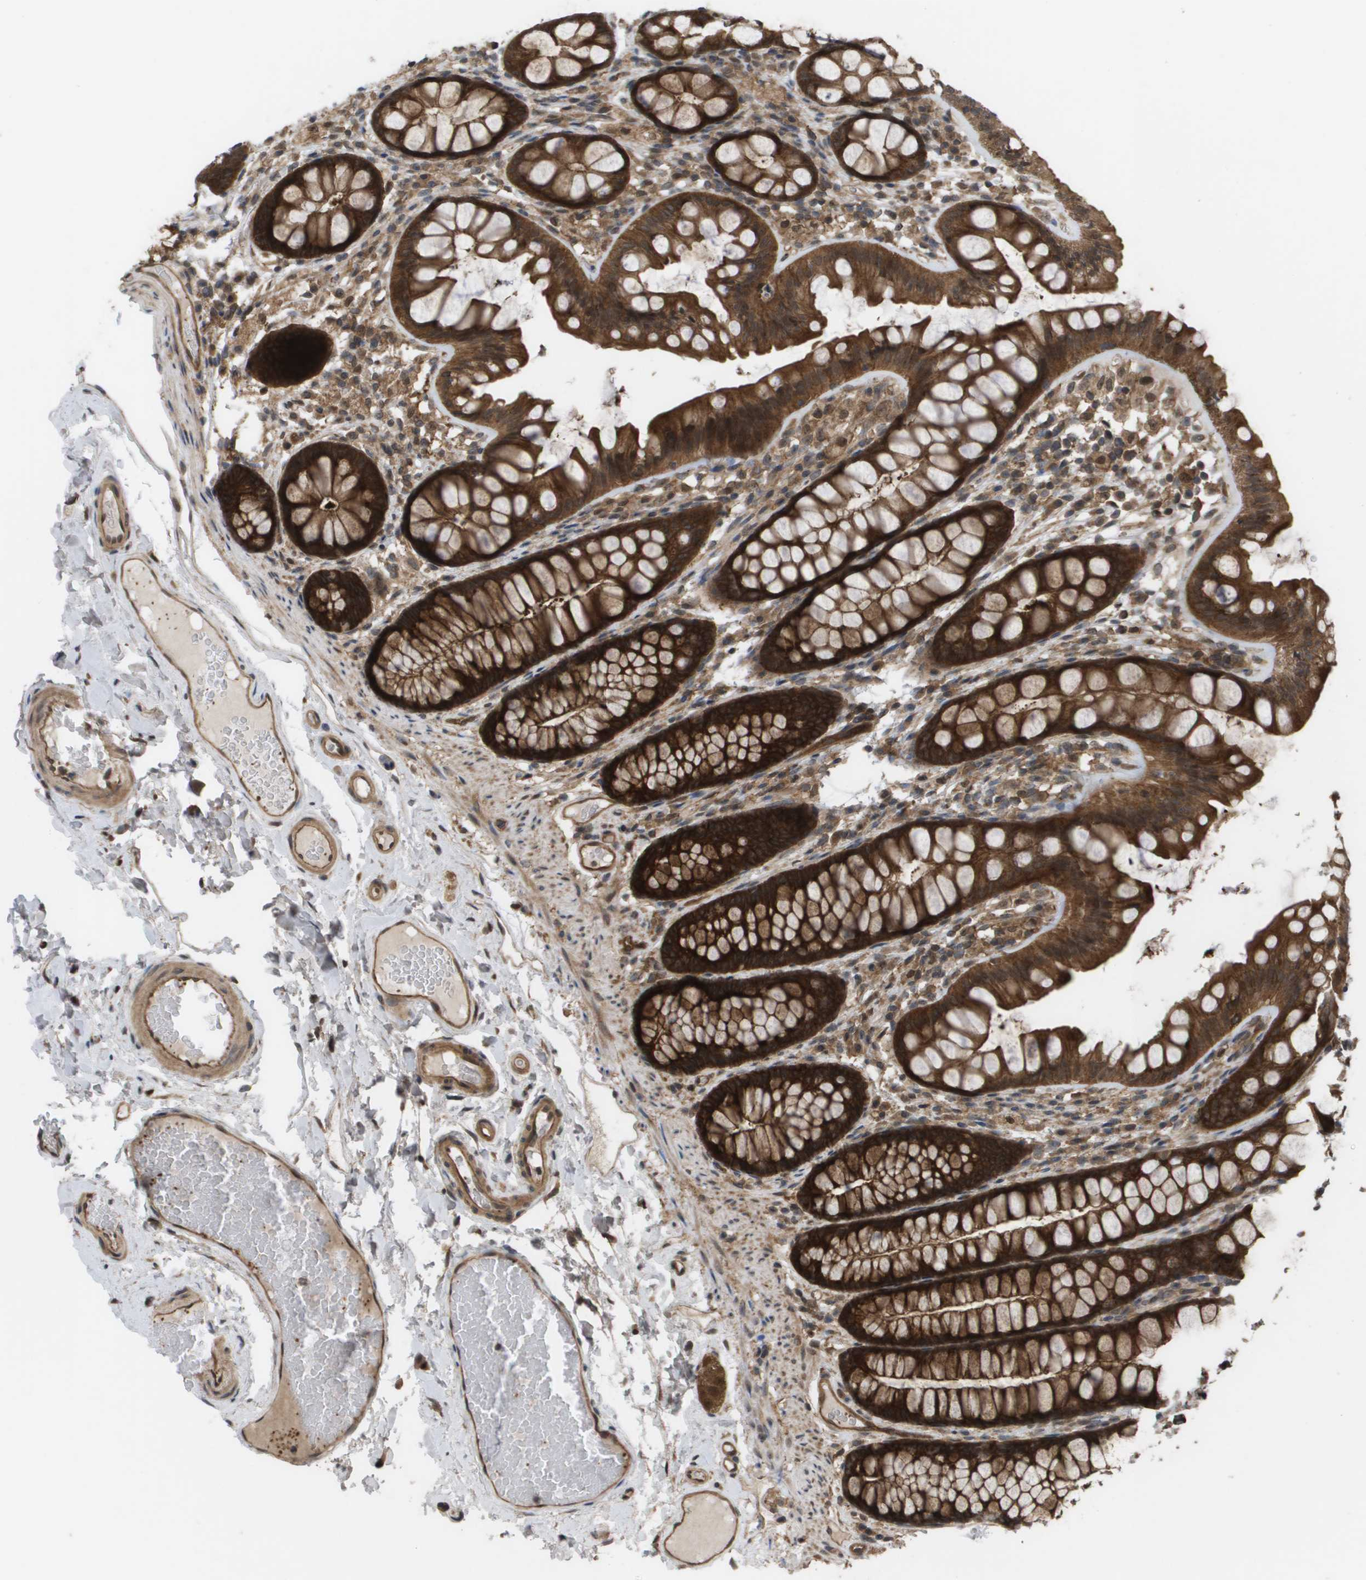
{"staining": {"intensity": "moderate", "quantity": ">75%", "location": "cytoplasmic/membranous"}, "tissue": "colon", "cell_type": "Endothelial cells", "image_type": "normal", "snomed": [{"axis": "morphology", "description": "Normal tissue, NOS"}, {"axis": "topography", "description": "Colon"}], "caption": "This is an image of immunohistochemistry staining of unremarkable colon, which shows moderate staining in the cytoplasmic/membranous of endothelial cells.", "gene": "CTPS2", "patient": {"sex": "female", "age": 56}}